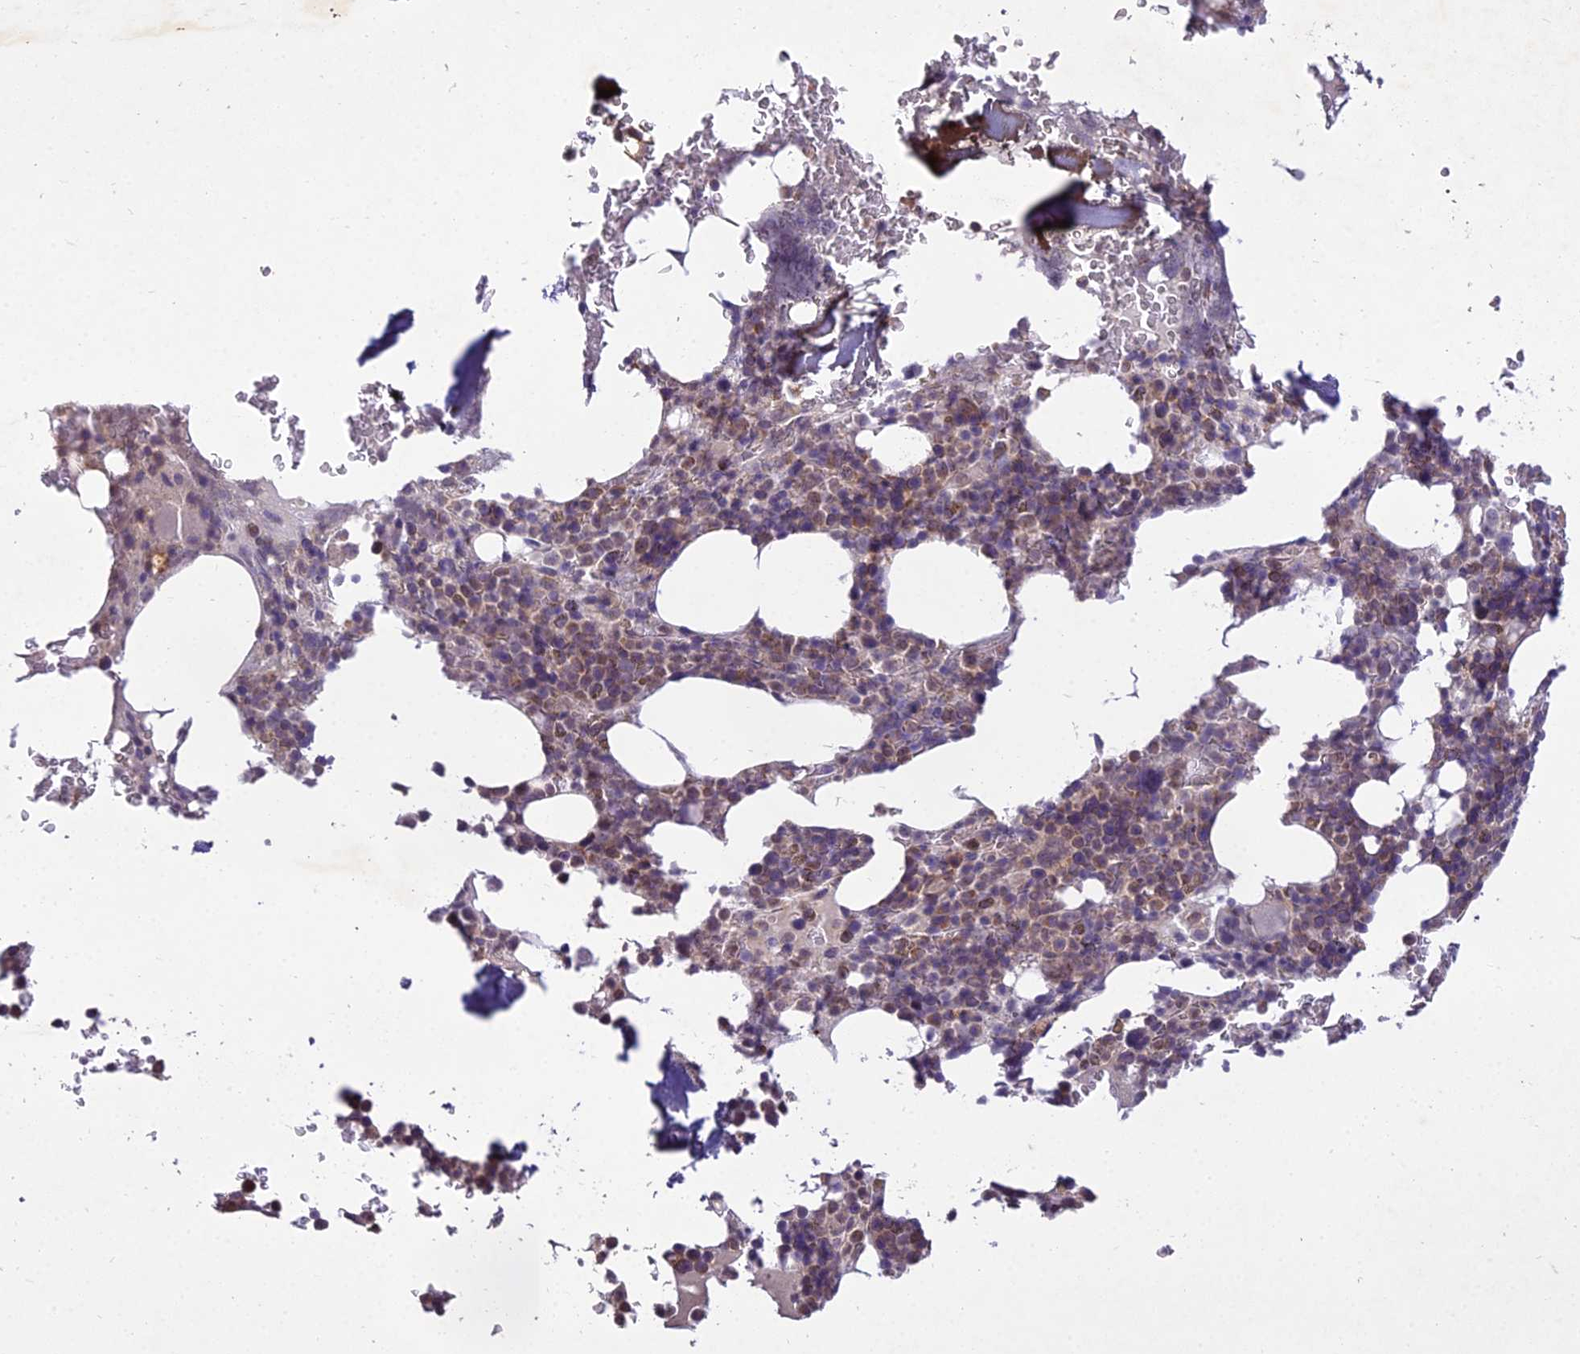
{"staining": {"intensity": "moderate", "quantity": "25%-75%", "location": "cytoplasmic/membranous"}, "tissue": "bone marrow", "cell_type": "Hematopoietic cells", "image_type": "normal", "snomed": [{"axis": "morphology", "description": "Normal tissue, NOS"}, {"axis": "topography", "description": "Bone marrow"}], "caption": "The image shows staining of unremarkable bone marrow, revealing moderate cytoplasmic/membranous protein expression (brown color) within hematopoietic cells. Using DAB (brown) and hematoxylin (blue) stains, captured at high magnification using brightfield microscopy.", "gene": "CENPL", "patient": {"sex": "male", "age": 58}}